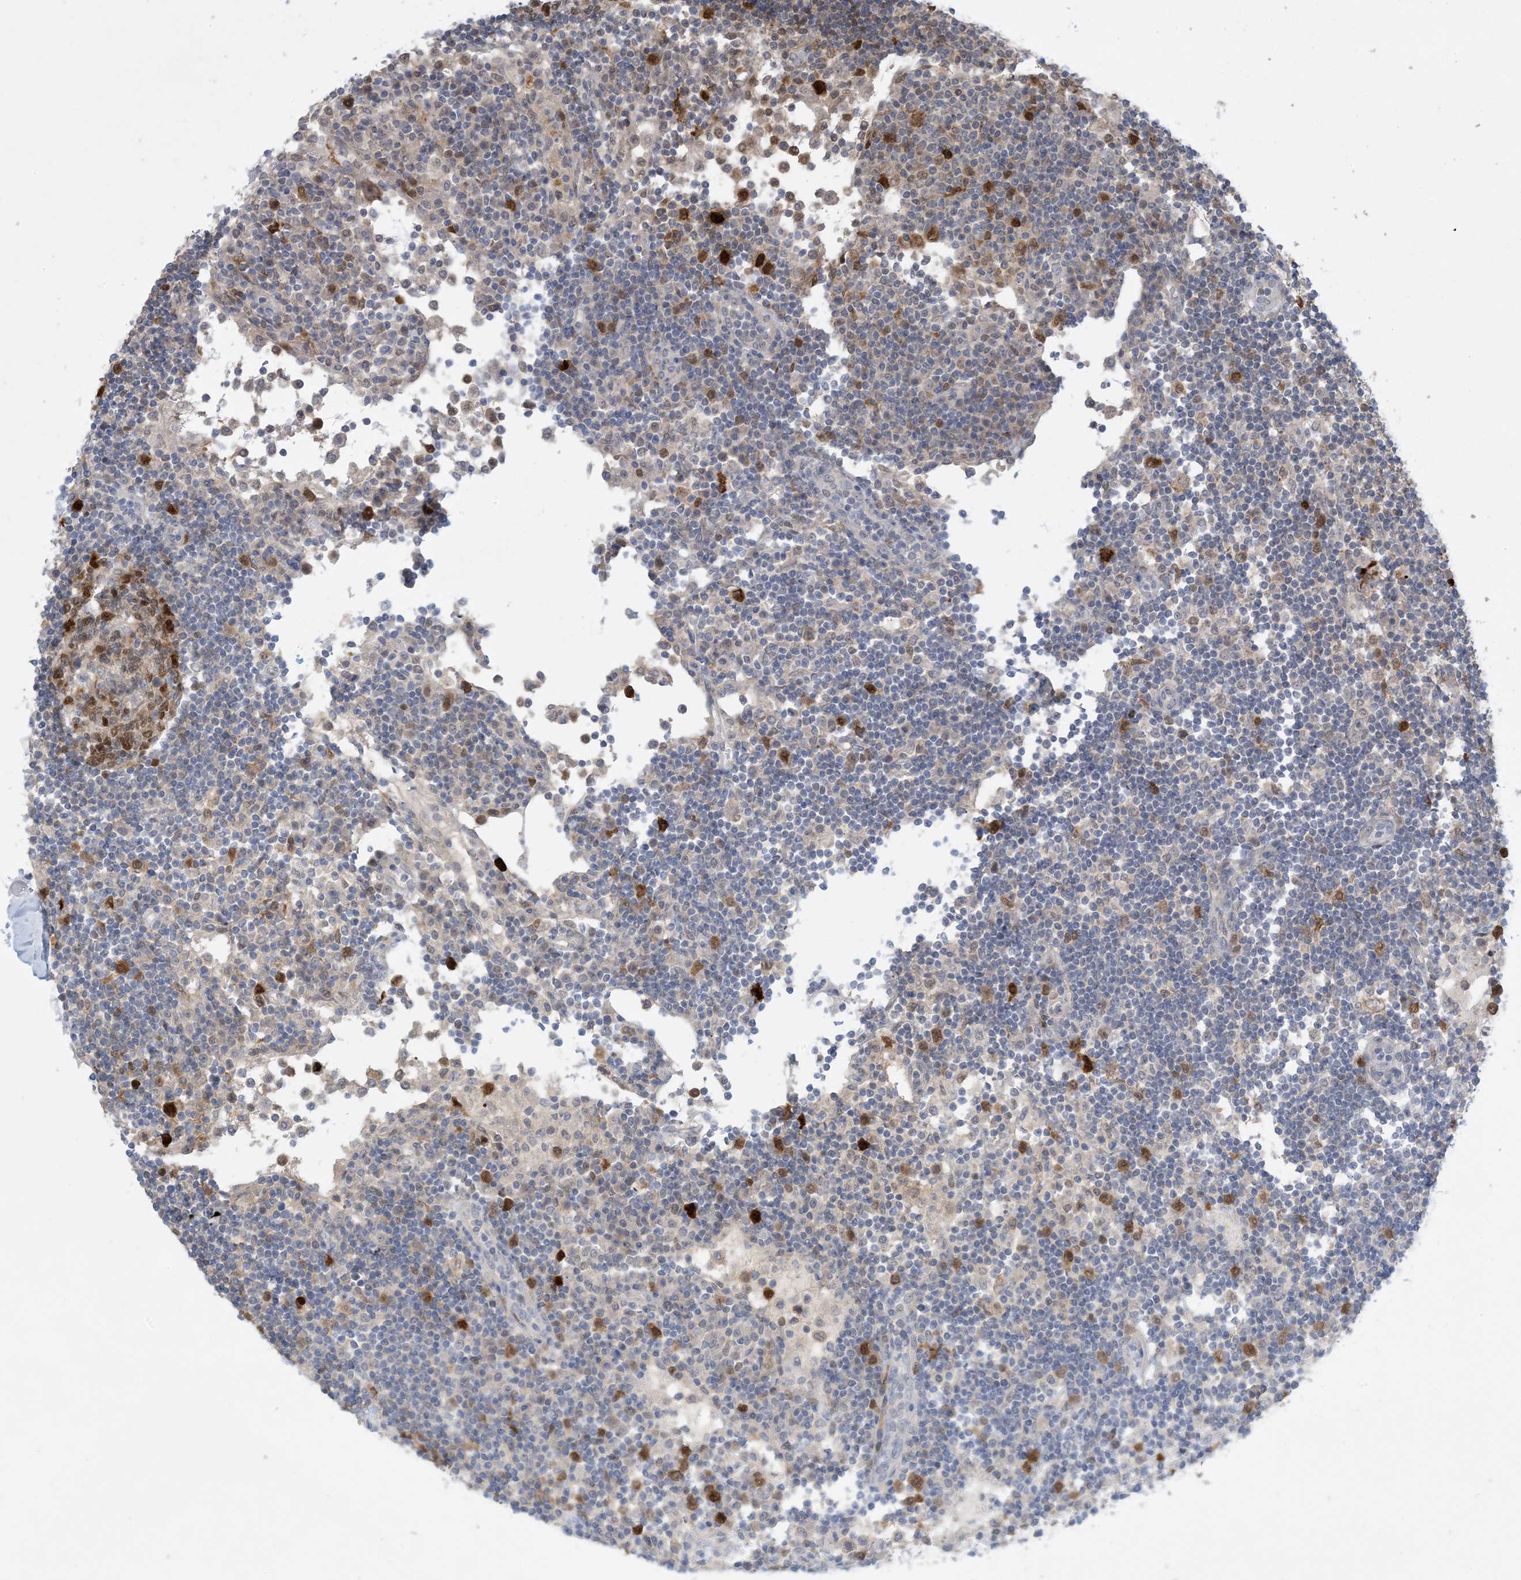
{"staining": {"intensity": "strong", "quantity": "<25%", "location": "cytoplasmic/membranous,nuclear"}, "tissue": "lymph node", "cell_type": "Germinal center cells", "image_type": "normal", "snomed": [{"axis": "morphology", "description": "Normal tissue, NOS"}, {"axis": "topography", "description": "Lymph node"}], "caption": "Immunohistochemical staining of benign lymph node displays strong cytoplasmic/membranous,nuclear protein staining in approximately <25% of germinal center cells. (DAB (3,3'-diaminobenzidine) IHC with brightfield microscopy, high magnification).", "gene": "HMGCS1", "patient": {"sex": "female", "age": 53}}